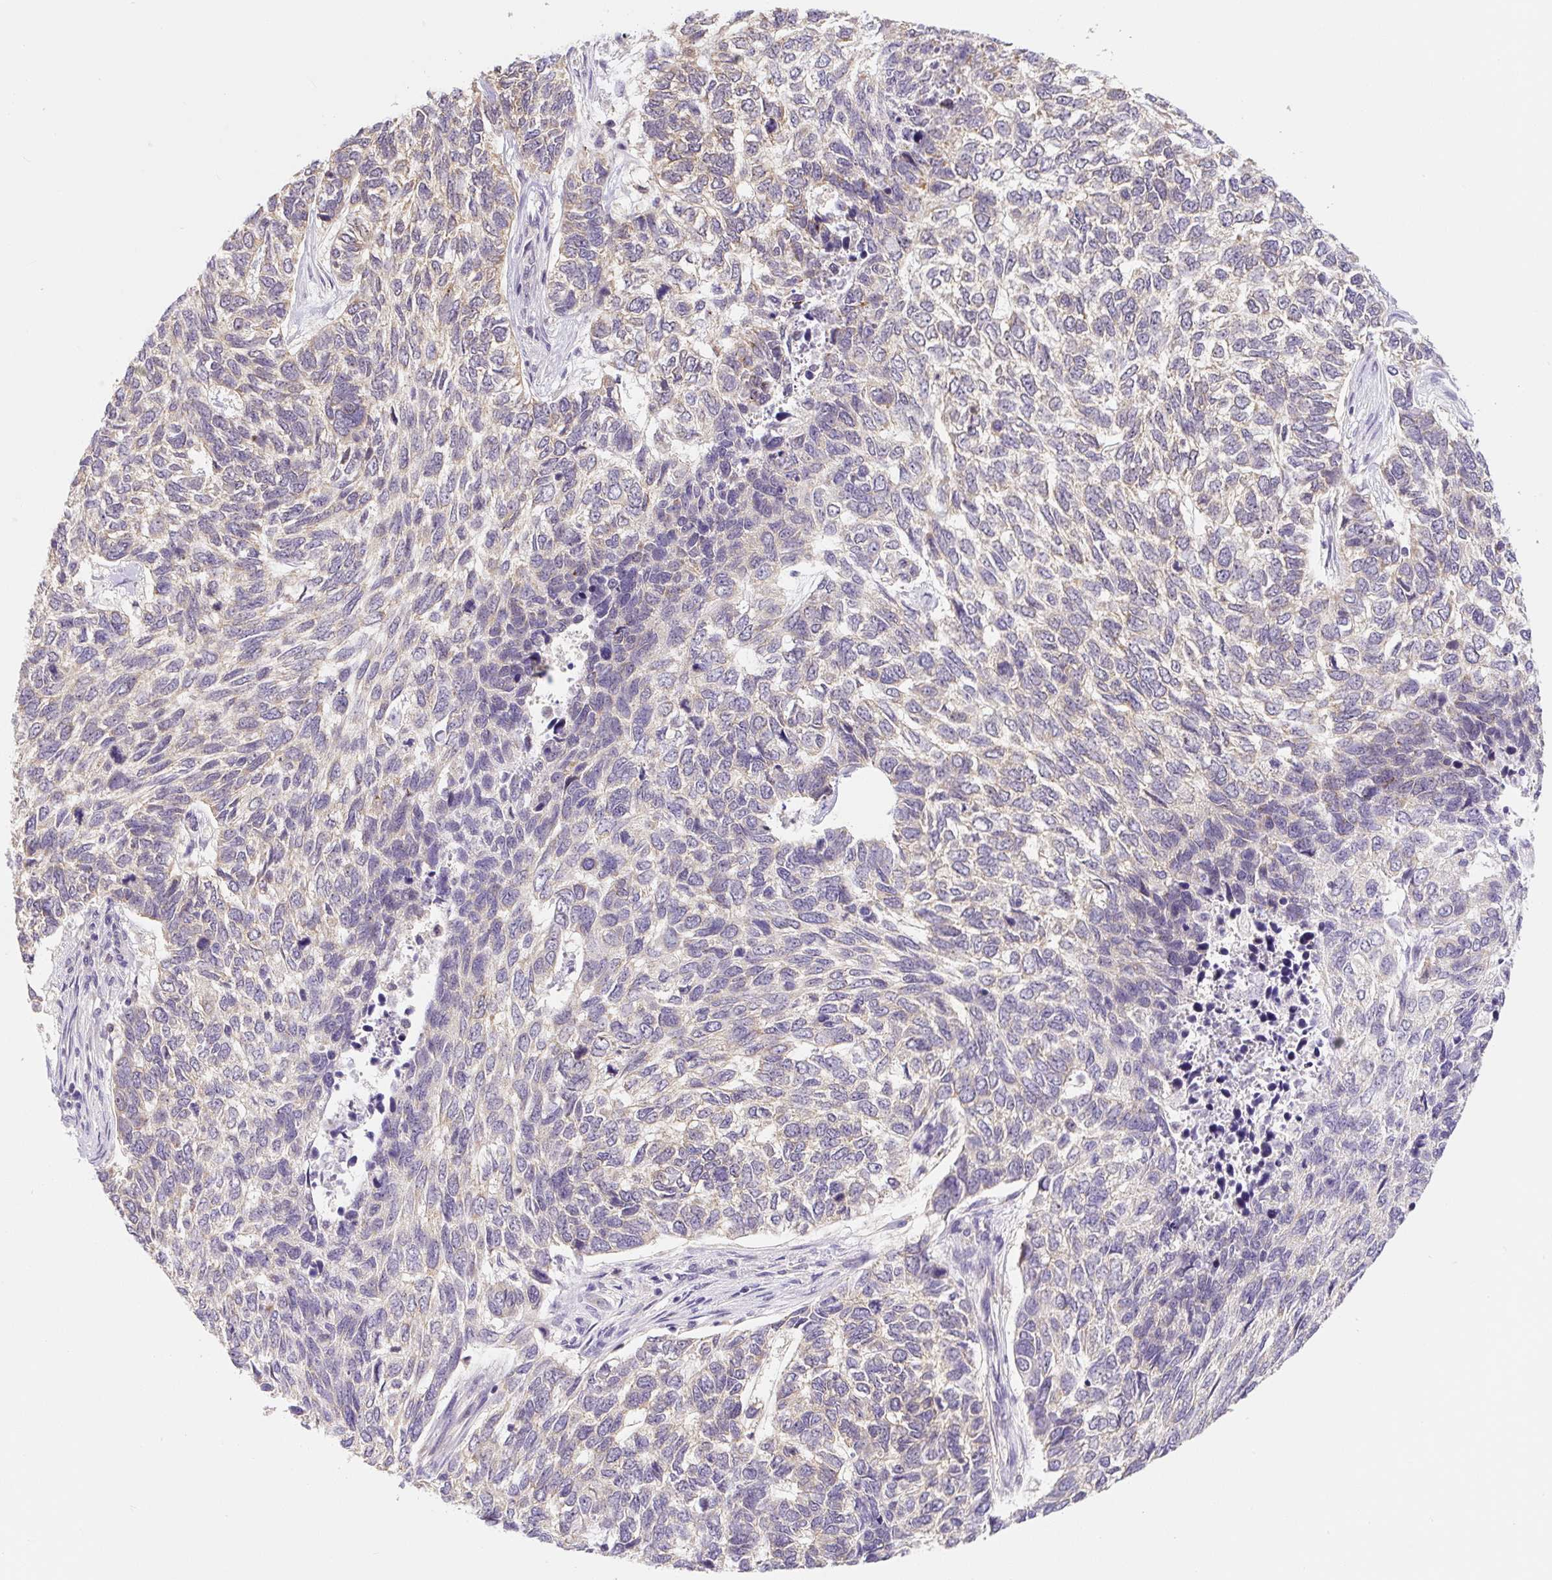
{"staining": {"intensity": "weak", "quantity": "<25%", "location": "cytoplasmic/membranous"}, "tissue": "skin cancer", "cell_type": "Tumor cells", "image_type": "cancer", "snomed": [{"axis": "morphology", "description": "Basal cell carcinoma"}, {"axis": "topography", "description": "Skin"}], "caption": "This is an immunohistochemistry (IHC) image of human skin basal cell carcinoma. There is no expression in tumor cells.", "gene": "PLA2G4A", "patient": {"sex": "female", "age": 65}}